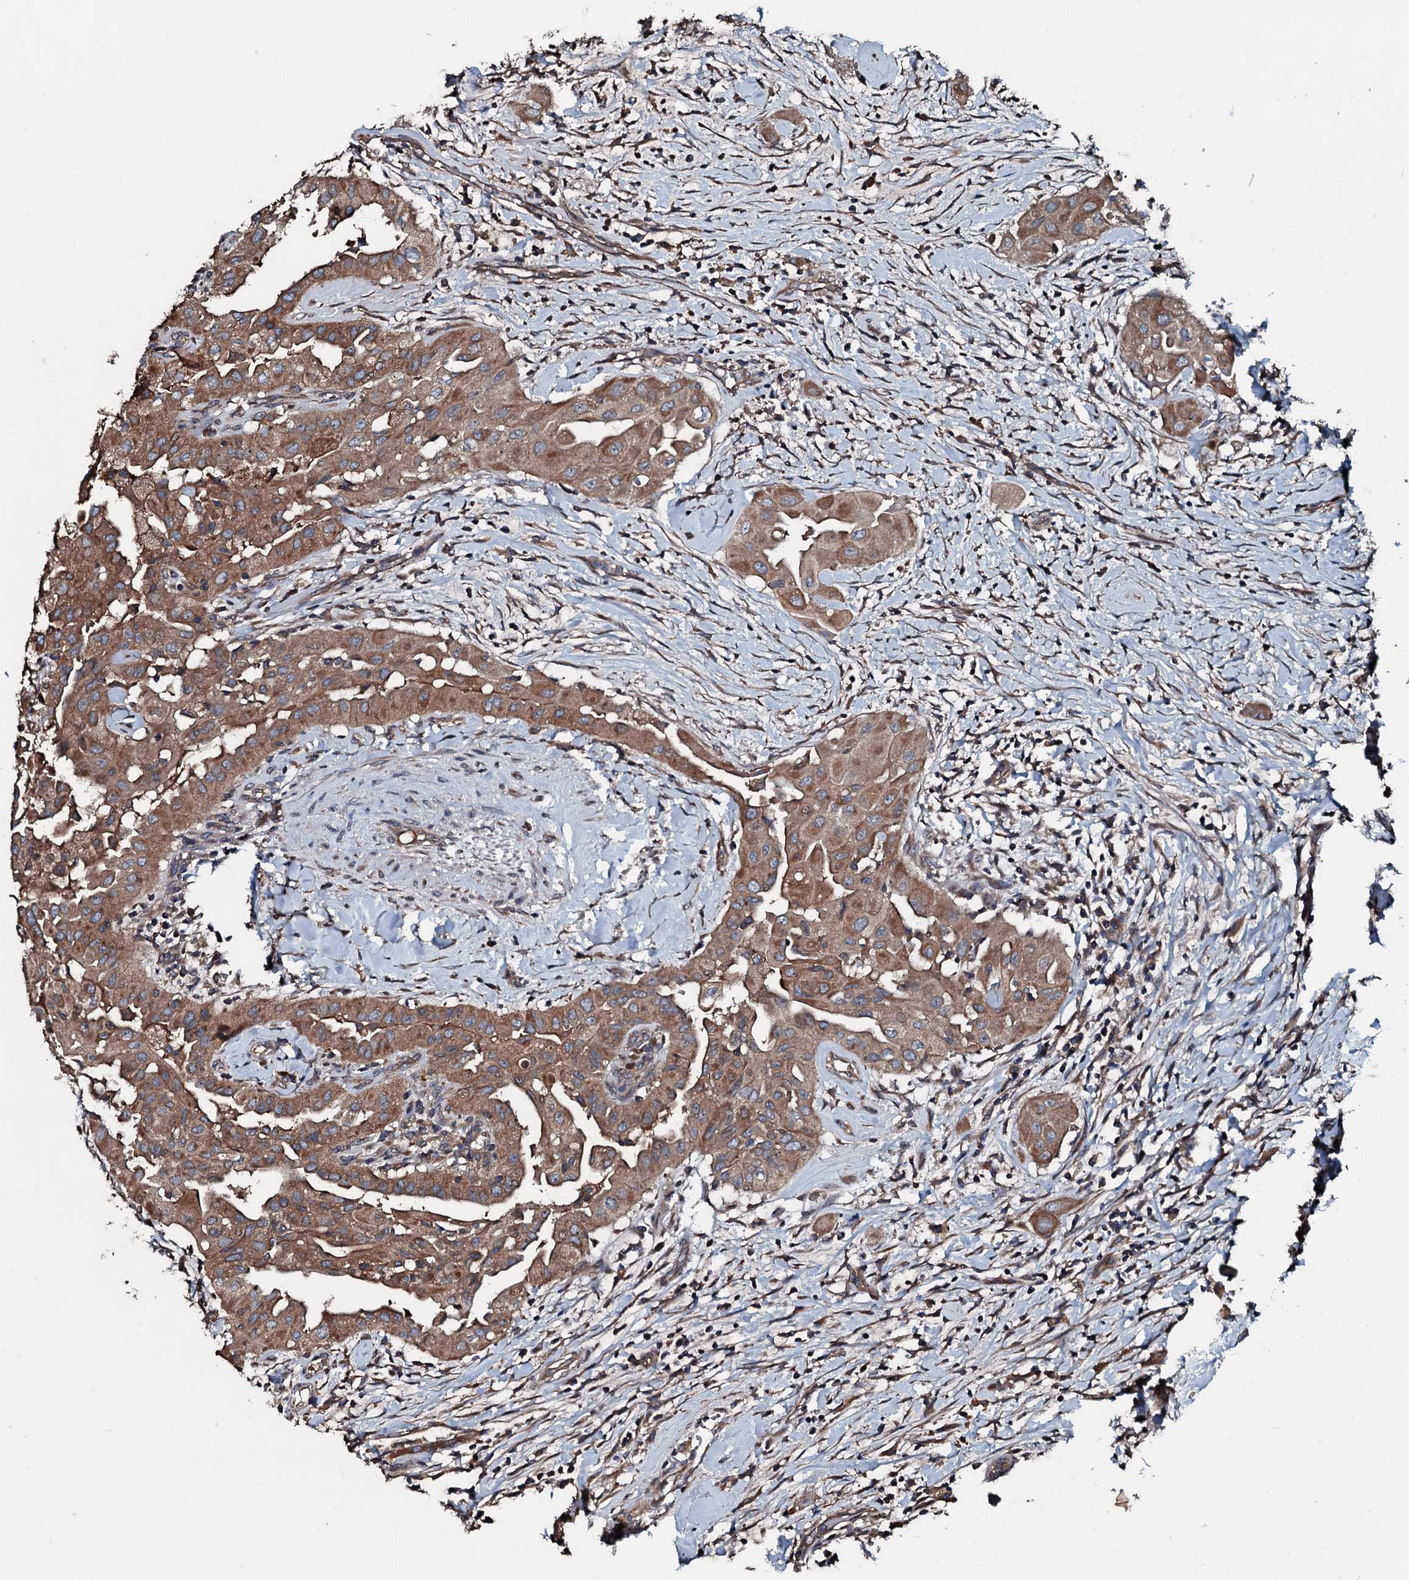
{"staining": {"intensity": "moderate", "quantity": ">75%", "location": "cytoplasmic/membranous"}, "tissue": "thyroid cancer", "cell_type": "Tumor cells", "image_type": "cancer", "snomed": [{"axis": "morphology", "description": "Papillary adenocarcinoma, NOS"}, {"axis": "topography", "description": "Thyroid gland"}], "caption": "High-magnification brightfield microscopy of thyroid cancer (papillary adenocarcinoma) stained with DAB (3,3'-diaminobenzidine) (brown) and counterstained with hematoxylin (blue). tumor cells exhibit moderate cytoplasmic/membranous expression is seen in approximately>75% of cells.", "gene": "AARS1", "patient": {"sex": "female", "age": 59}}